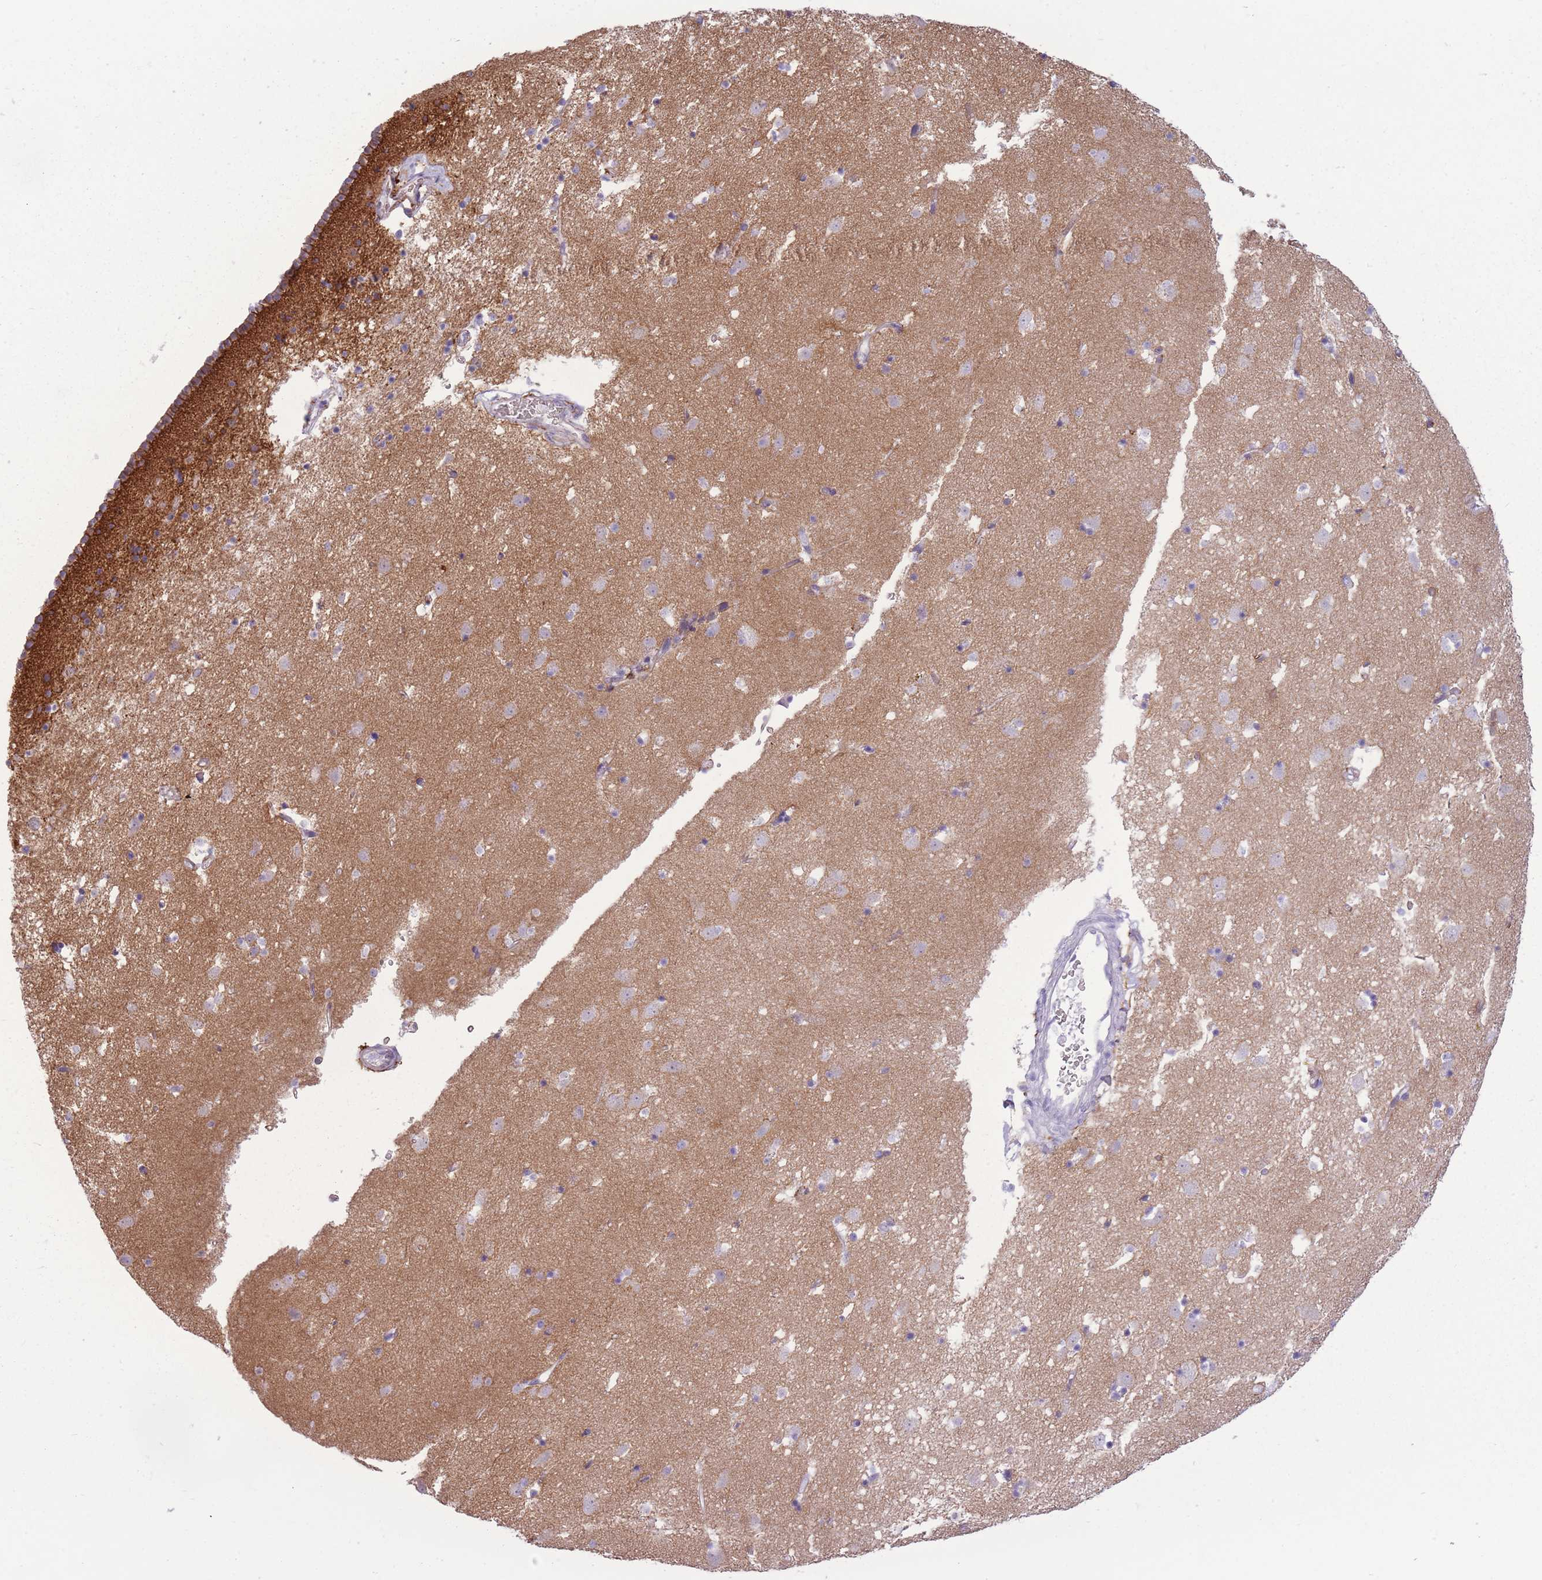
{"staining": {"intensity": "weak", "quantity": "25%-75%", "location": "cytoplasmic/membranous"}, "tissue": "caudate", "cell_type": "Glial cells", "image_type": "normal", "snomed": [{"axis": "morphology", "description": "Normal tissue, NOS"}, {"axis": "topography", "description": "Lateral ventricle wall"}], "caption": "Protein expression by immunohistochemistry (IHC) exhibits weak cytoplasmic/membranous positivity in about 25%-75% of glial cells in normal caudate.", "gene": "ADD1", "patient": {"sex": "male", "age": 58}}